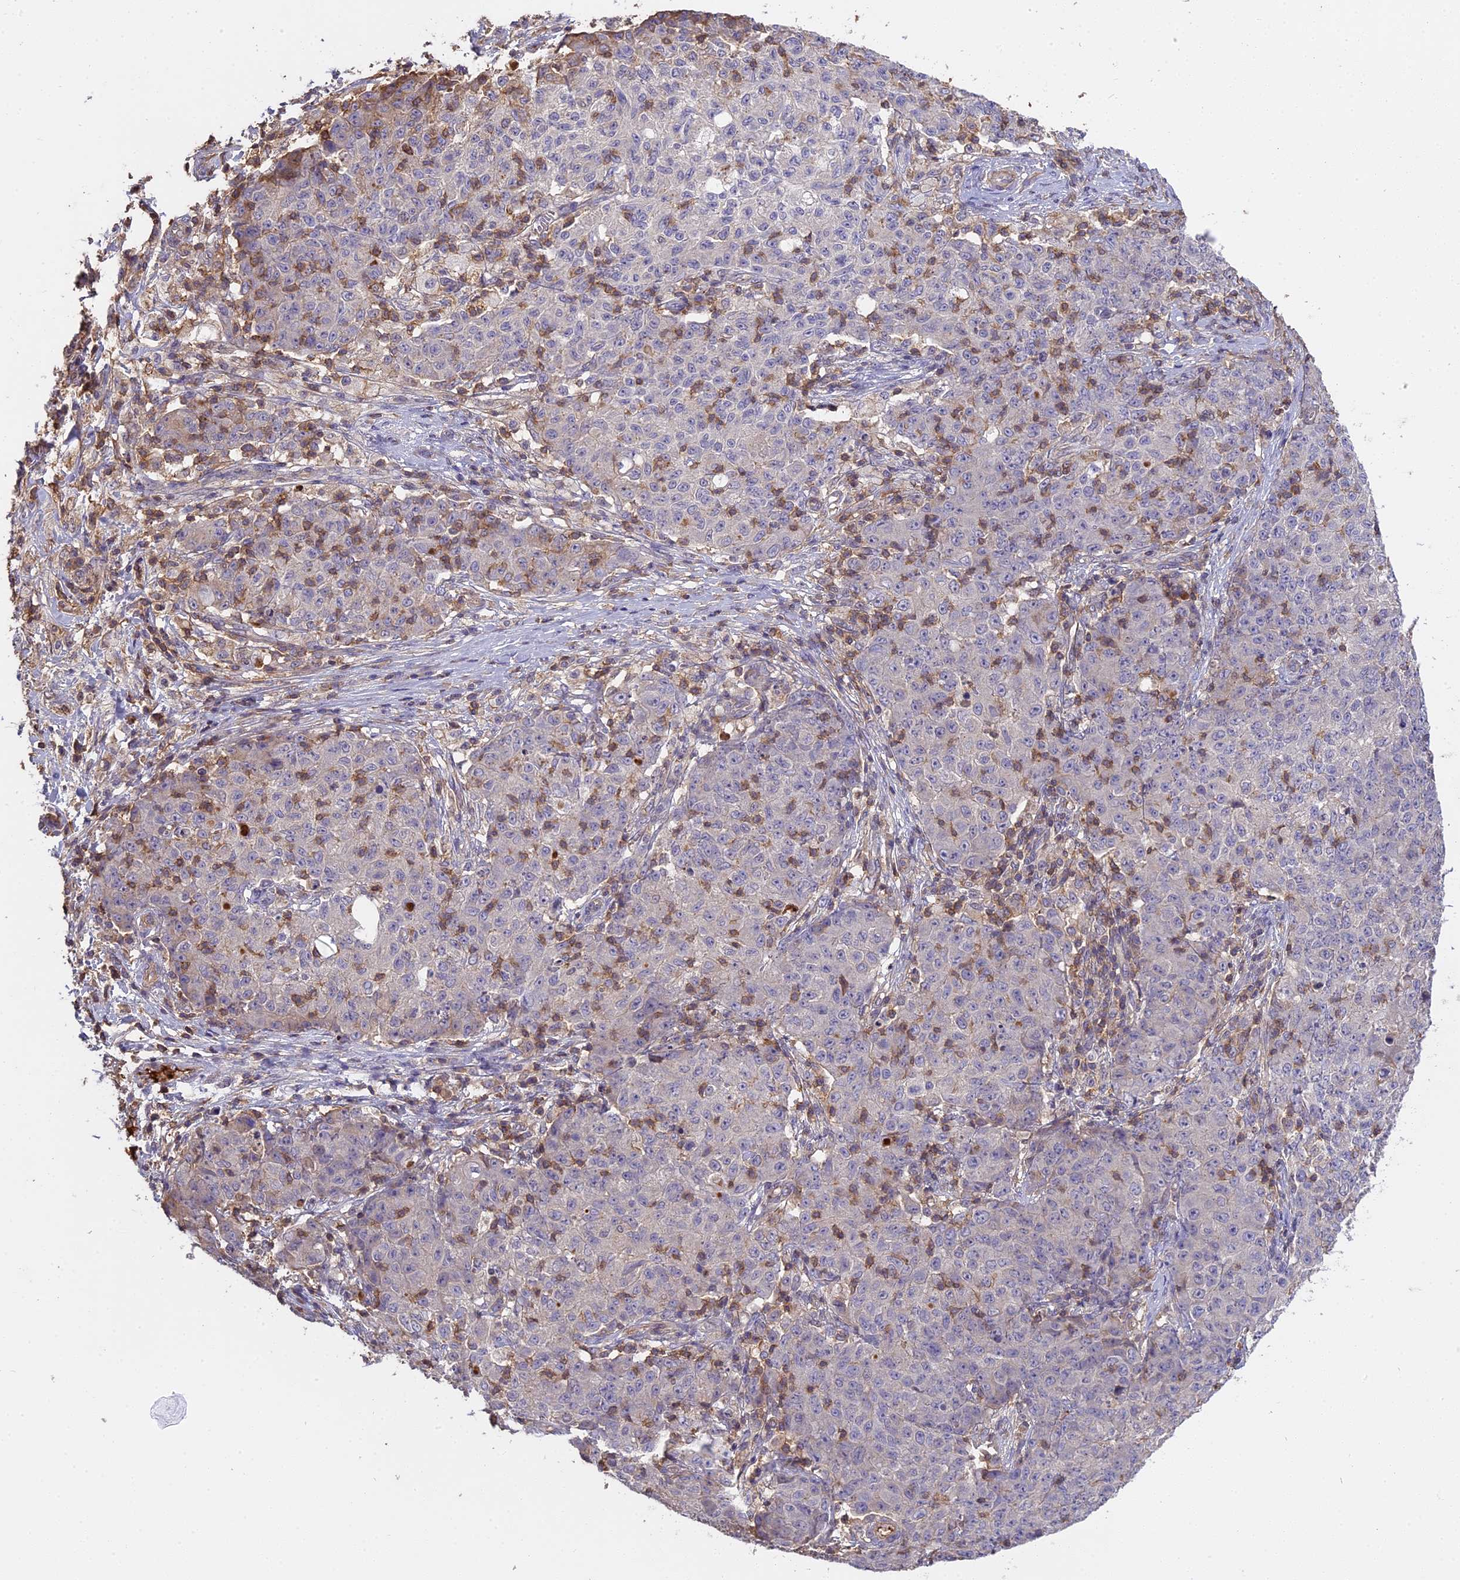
{"staining": {"intensity": "negative", "quantity": "none", "location": "none"}, "tissue": "ovarian cancer", "cell_type": "Tumor cells", "image_type": "cancer", "snomed": [{"axis": "morphology", "description": "Carcinoma, endometroid"}, {"axis": "topography", "description": "Ovary"}], "caption": "Immunohistochemistry of ovarian cancer exhibits no expression in tumor cells.", "gene": "CFAP119", "patient": {"sex": "female", "age": 42}}